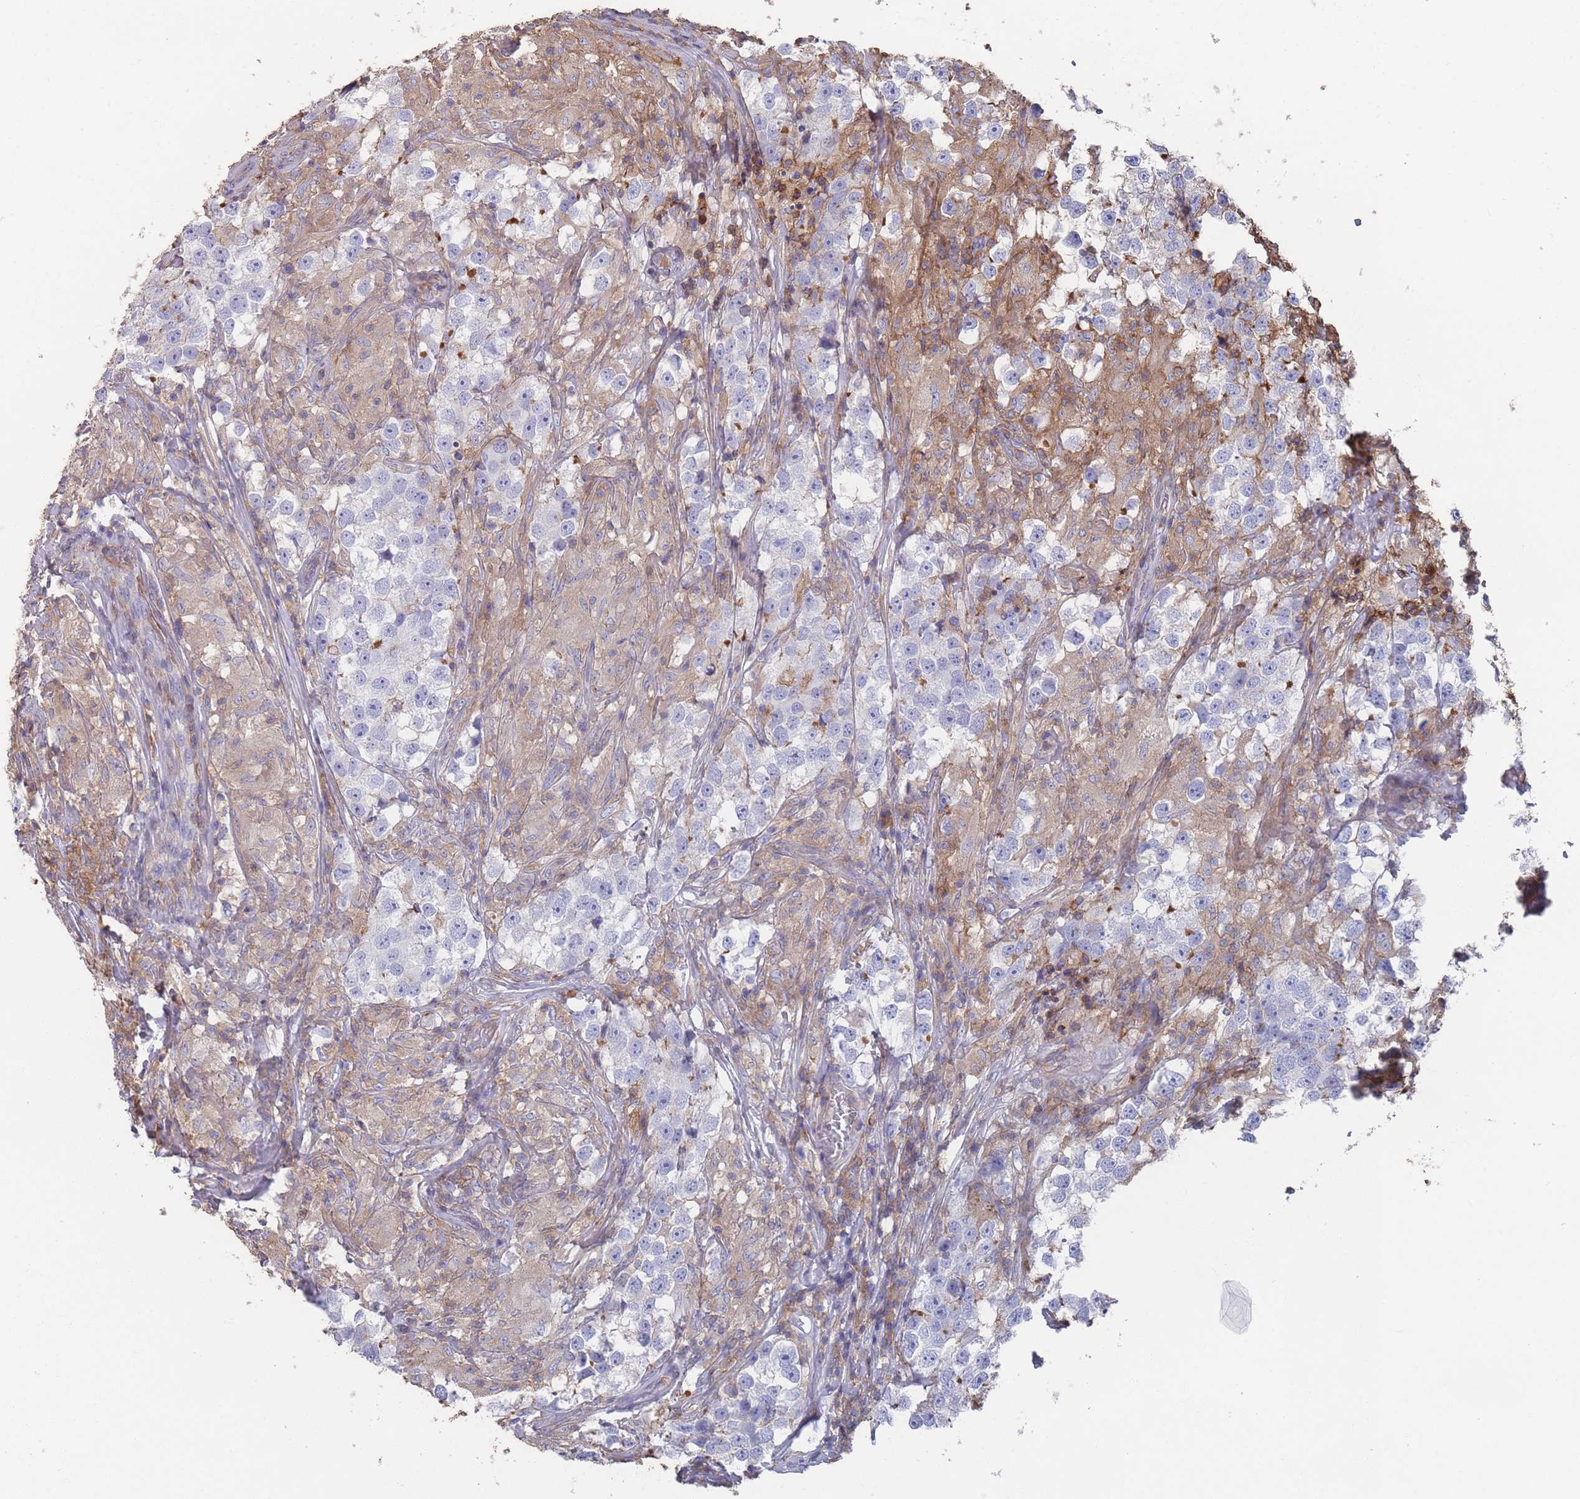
{"staining": {"intensity": "negative", "quantity": "none", "location": "none"}, "tissue": "testis cancer", "cell_type": "Tumor cells", "image_type": "cancer", "snomed": [{"axis": "morphology", "description": "Seminoma, NOS"}, {"axis": "topography", "description": "Testis"}], "caption": "High magnification brightfield microscopy of seminoma (testis) stained with DAB (brown) and counterstained with hematoxylin (blue): tumor cells show no significant positivity. (Brightfield microscopy of DAB (3,3'-diaminobenzidine) immunohistochemistry (IHC) at high magnification).", "gene": "SCCPDH", "patient": {"sex": "male", "age": 46}}